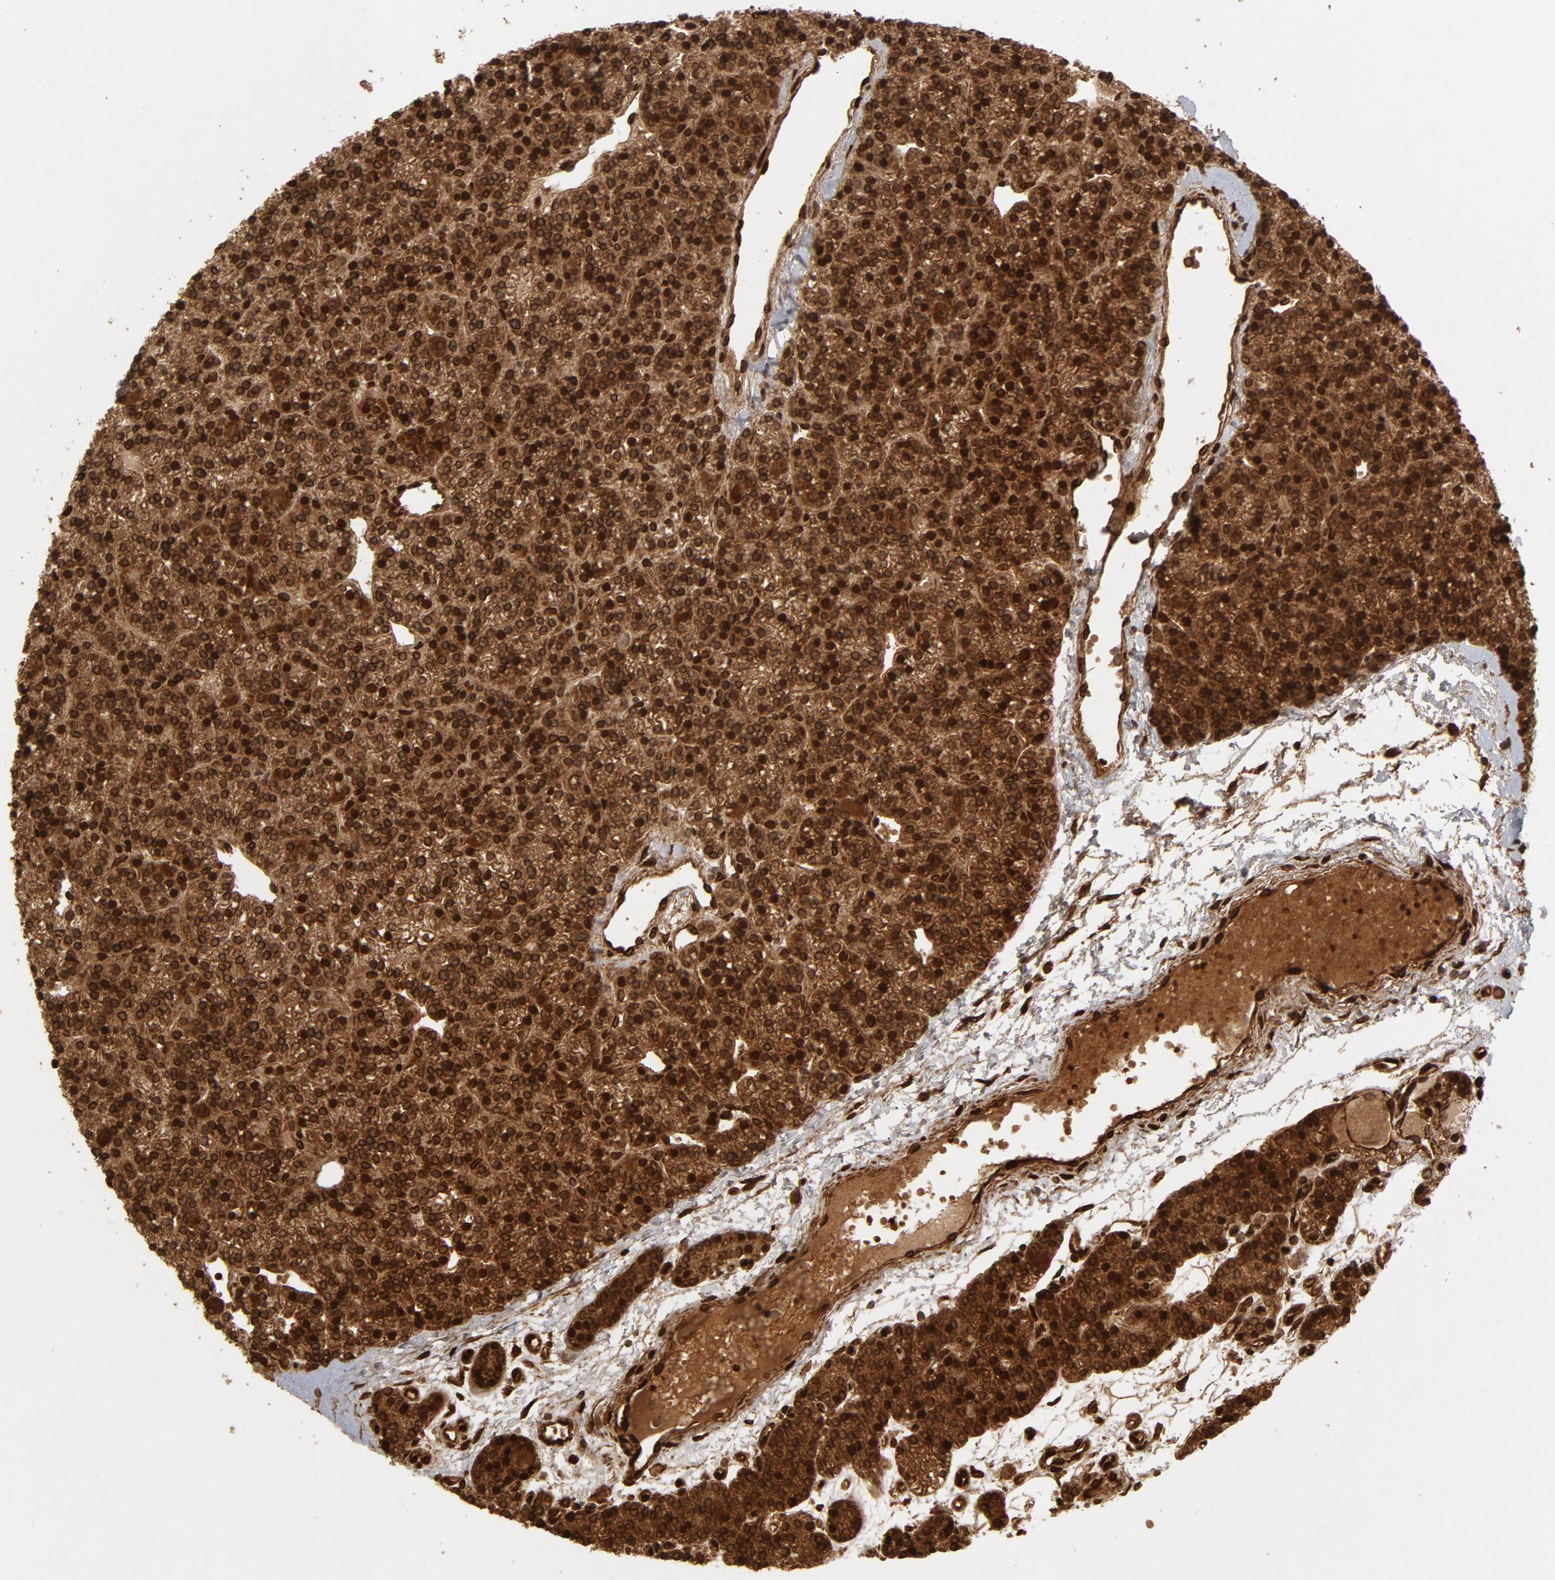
{"staining": {"intensity": "strong", "quantity": ">75%", "location": "cytoplasmic/membranous,nuclear"}, "tissue": "parathyroid gland", "cell_type": "Glandular cells", "image_type": "normal", "snomed": [{"axis": "morphology", "description": "Normal tissue, NOS"}, {"axis": "topography", "description": "Parathyroid gland"}], "caption": "The immunohistochemical stain highlights strong cytoplasmic/membranous,nuclear expression in glandular cells of normal parathyroid gland.", "gene": "LMNA", "patient": {"sex": "female", "age": 50}}